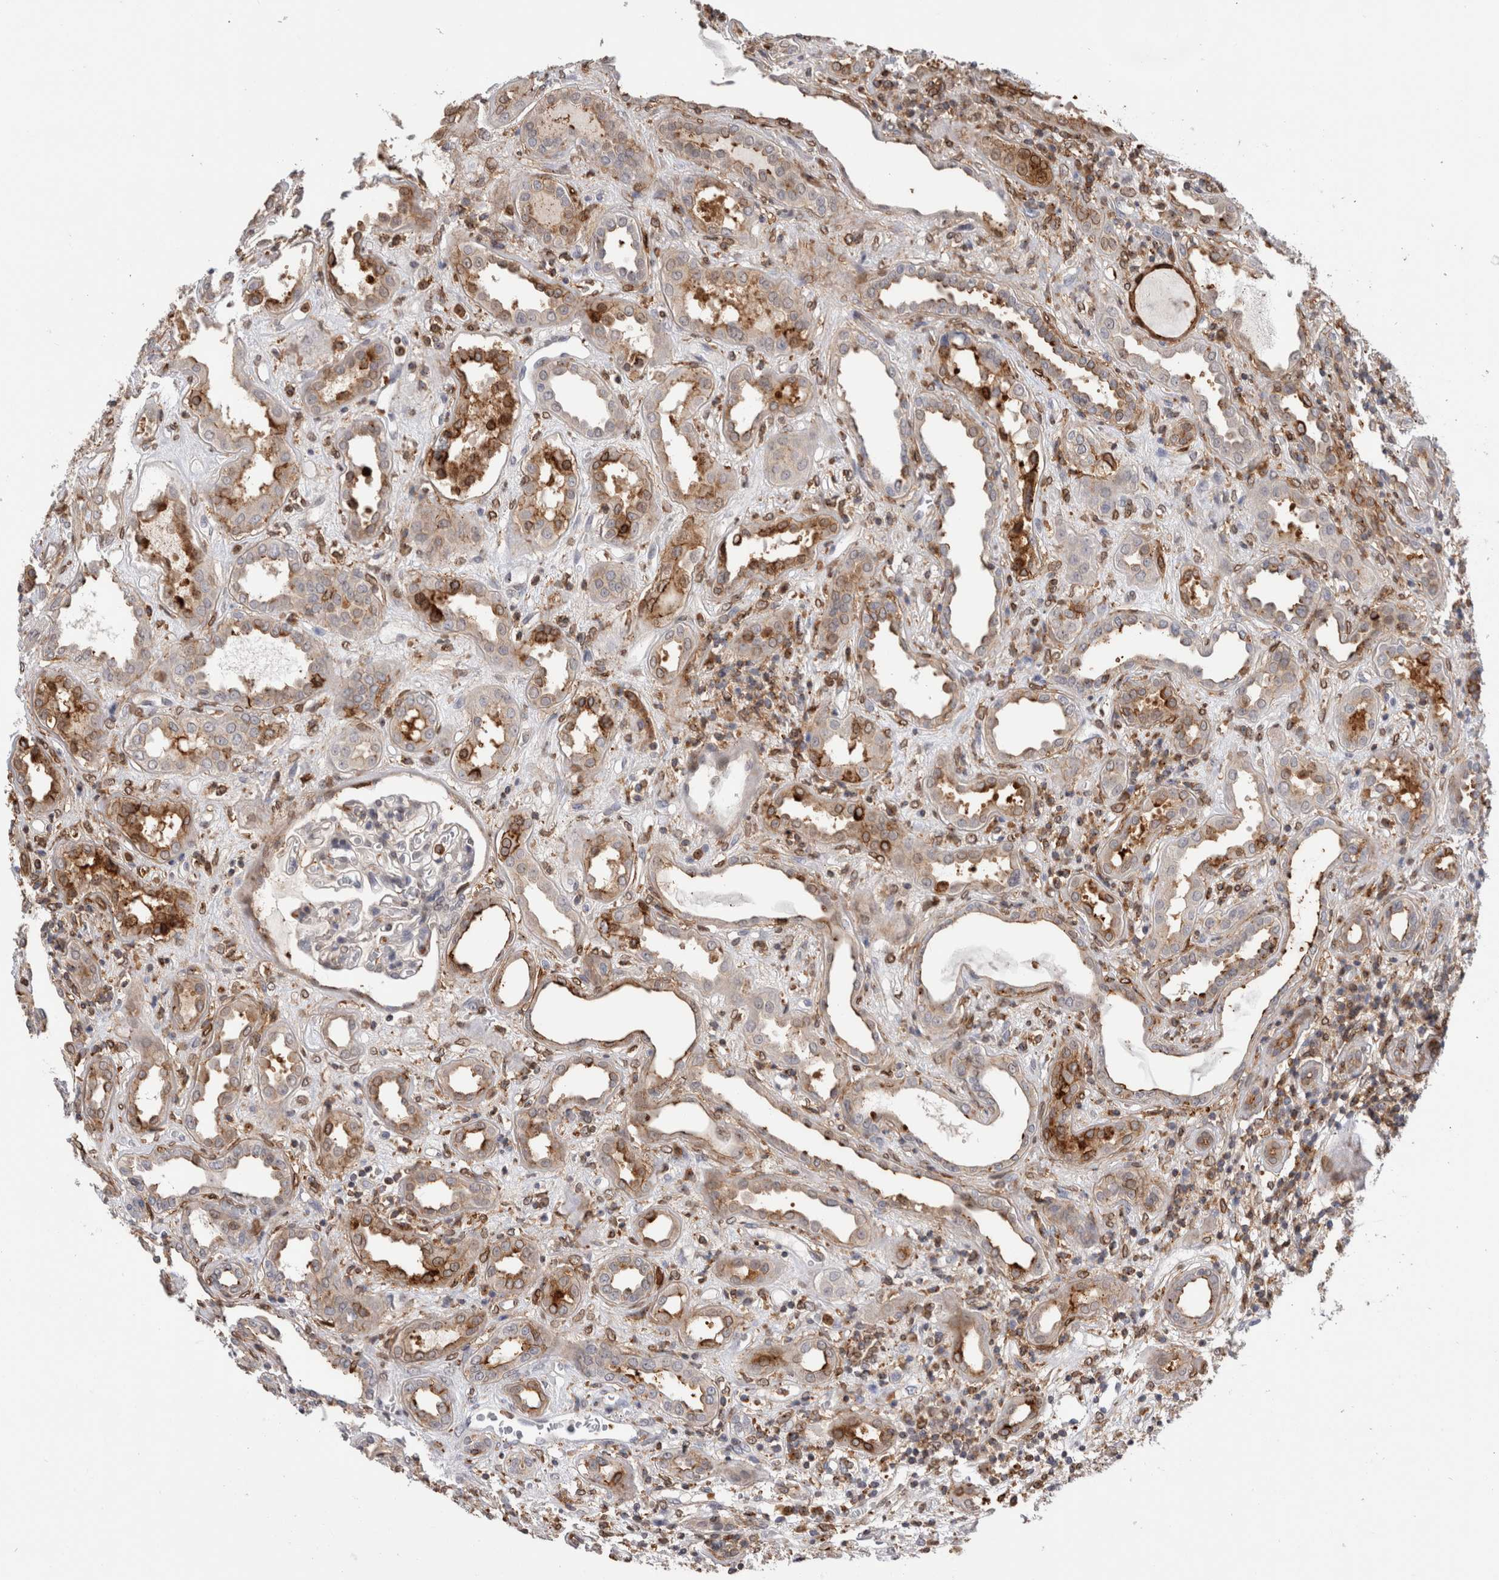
{"staining": {"intensity": "moderate", "quantity": "<25%", "location": "cytoplasmic/membranous,nuclear"}, "tissue": "kidney", "cell_type": "Cells in glomeruli", "image_type": "normal", "snomed": [{"axis": "morphology", "description": "Normal tissue, NOS"}, {"axis": "topography", "description": "Kidney"}], "caption": "Kidney was stained to show a protein in brown. There is low levels of moderate cytoplasmic/membranous,nuclear positivity in approximately <25% of cells in glomeruli.", "gene": "CCDC88B", "patient": {"sex": "male", "age": 59}}